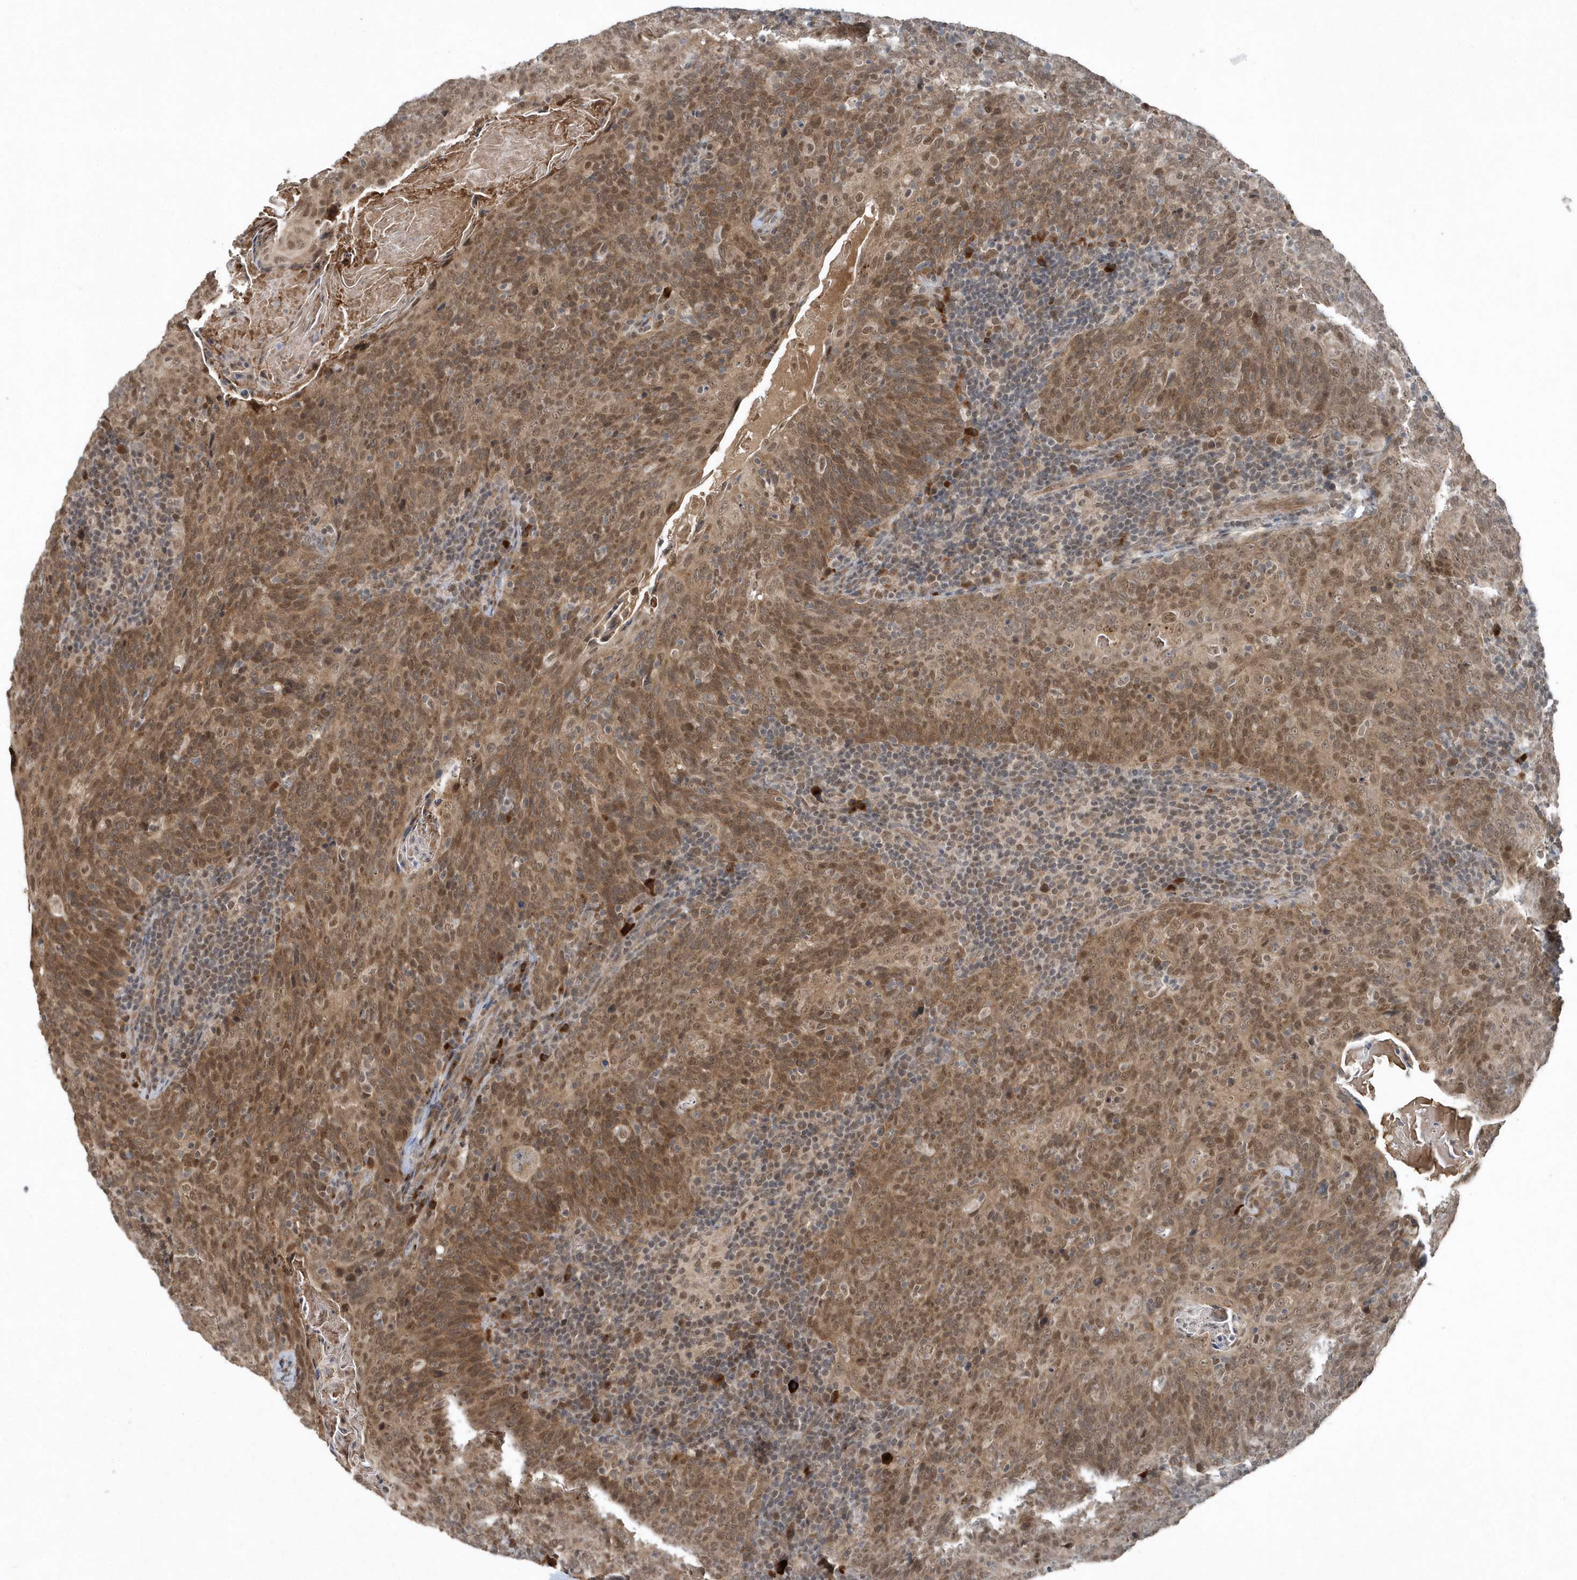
{"staining": {"intensity": "moderate", "quantity": ">75%", "location": "cytoplasmic/membranous,nuclear"}, "tissue": "head and neck cancer", "cell_type": "Tumor cells", "image_type": "cancer", "snomed": [{"axis": "morphology", "description": "Squamous cell carcinoma, NOS"}, {"axis": "morphology", "description": "Squamous cell carcinoma, metastatic, NOS"}, {"axis": "topography", "description": "Lymph node"}, {"axis": "topography", "description": "Head-Neck"}], "caption": "Brown immunohistochemical staining in human head and neck cancer shows moderate cytoplasmic/membranous and nuclear positivity in approximately >75% of tumor cells.", "gene": "QTRT2", "patient": {"sex": "male", "age": 62}}